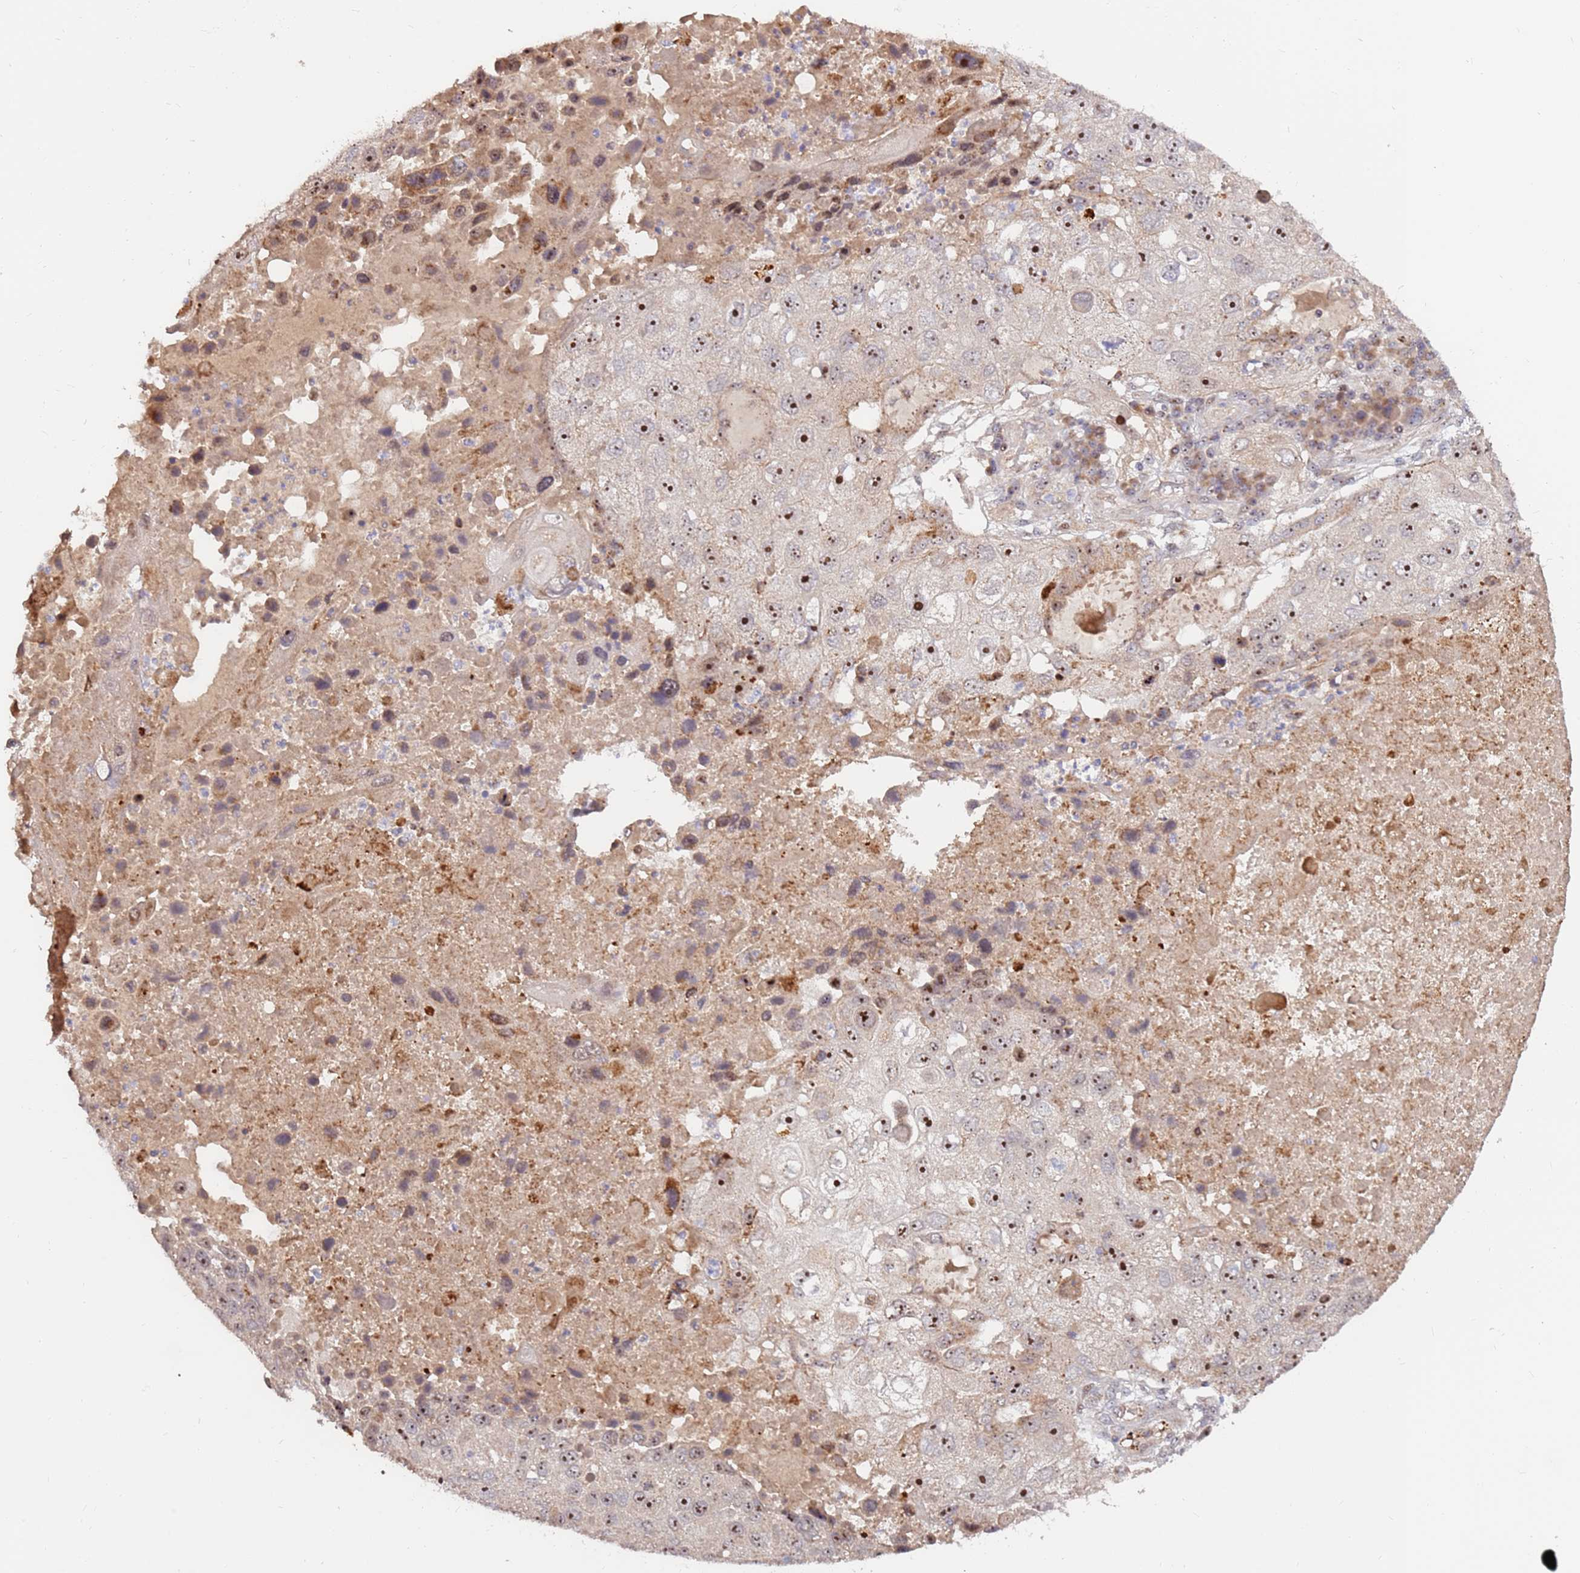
{"staining": {"intensity": "moderate", "quantity": ">75%", "location": "nuclear"}, "tissue": "lung cancer", "cell_type": "Tumor cells", "image_type": "cancer", "snomed": [{"axis": "morphology", "description": "Squamous cell carcinoma, NOS"}, {"axis": "topography", "description": "Lung"}], "caption": "Lung cancer (squamous cell carcinoma) stained with IHC reveals moderate nuclear staining in approximately >75% of tumor cells.", "gene": "KIF25", "patient": {"sex": "male", "age": 61}}